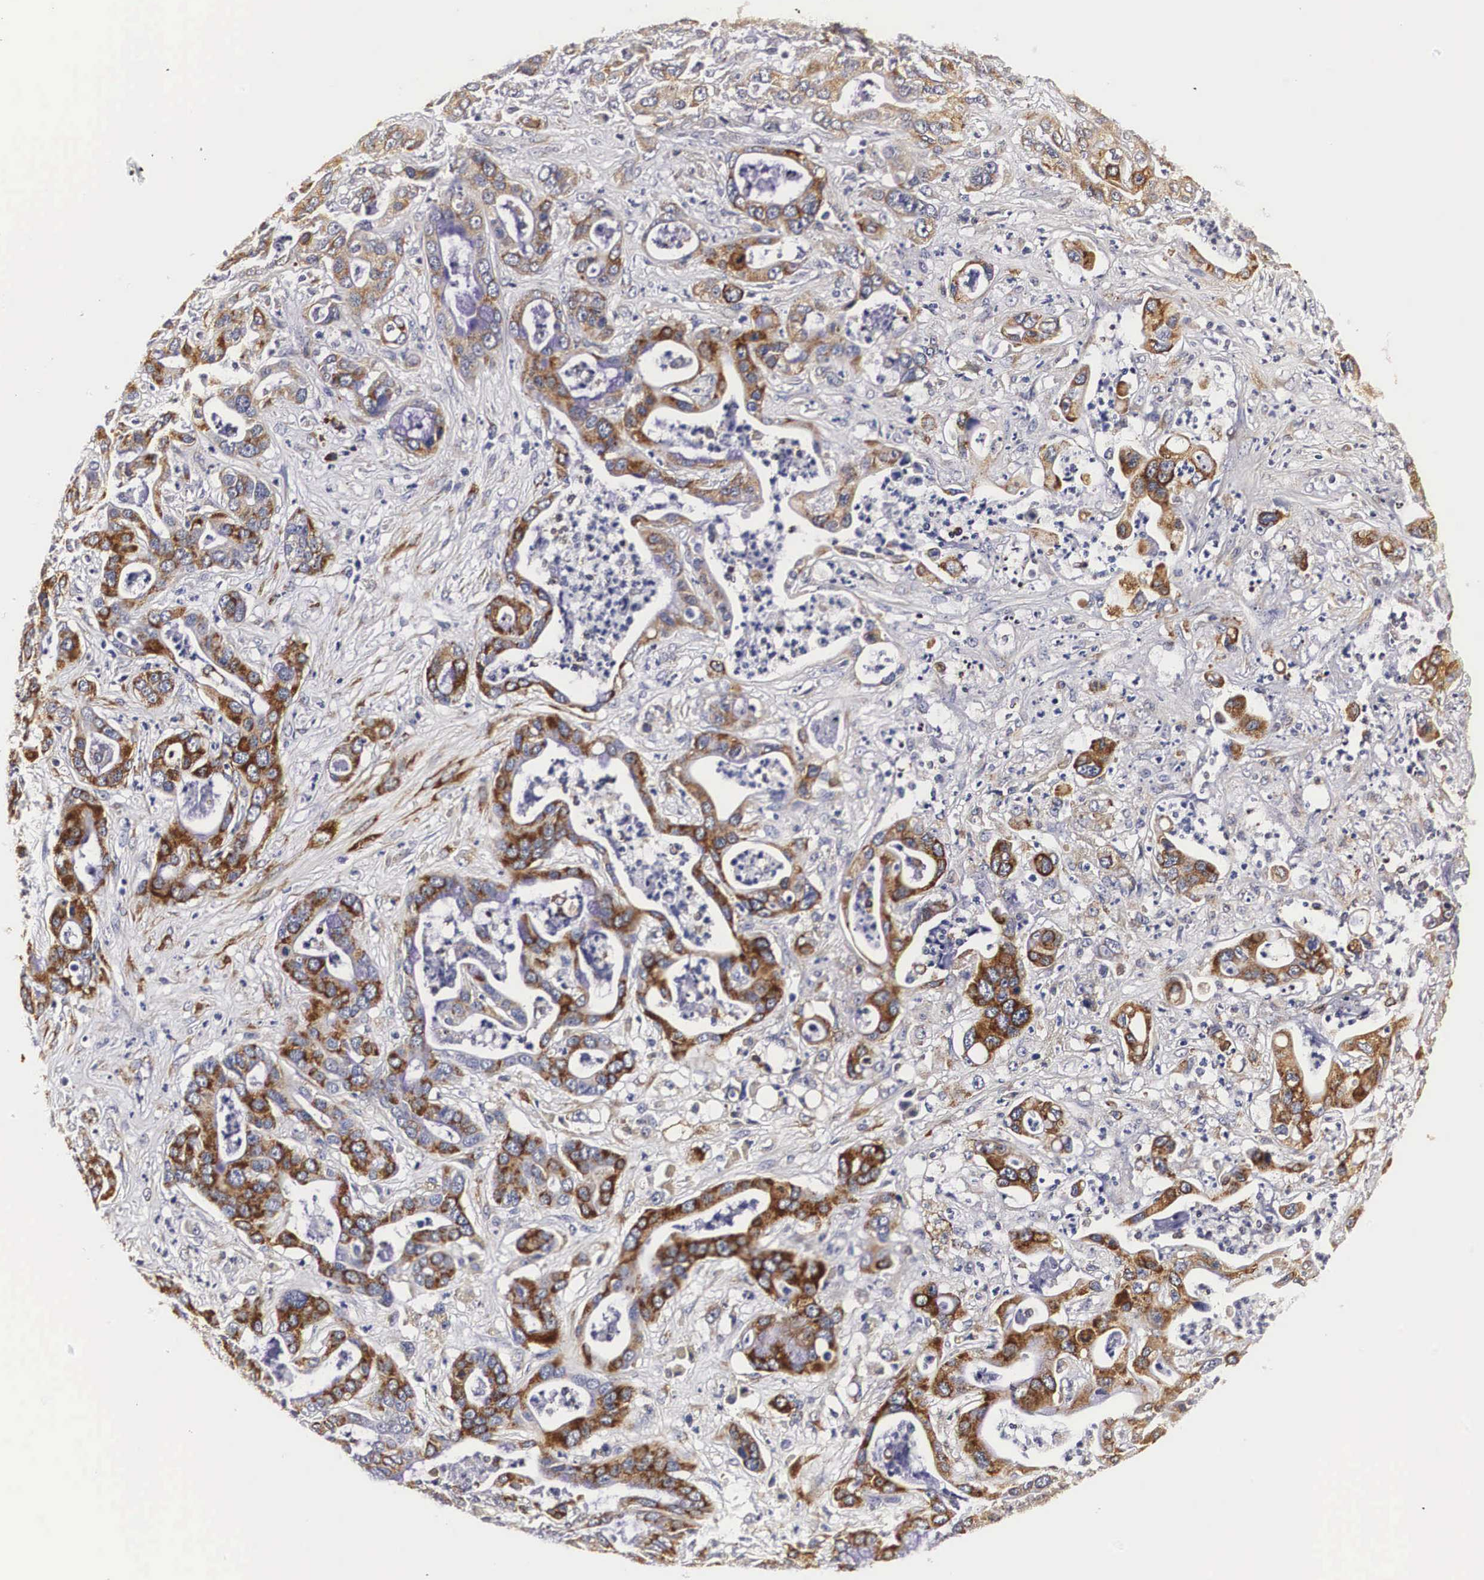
{"staining": {"intensity": "moderate", "quantity": ">75%", "location": "cytoplasmic/membranous"}, "tissue": "liver cancer", "cell_type": "Tumor cells", "image_type": "cancer", "snomed": [{"axis": "morphology", "description": "Cholangiocarcinoma"}, {"axis": "topography", "description": "Liver"}], "caption": "Protein staining shows moderate cytoplasmic/membranous staining in about >75% of tumor cells in liver cholangiocarcinoma. Nuclei are stained in blue.", "gene": "CKAP4", "patient": {"sex": "female", "age": 65}}